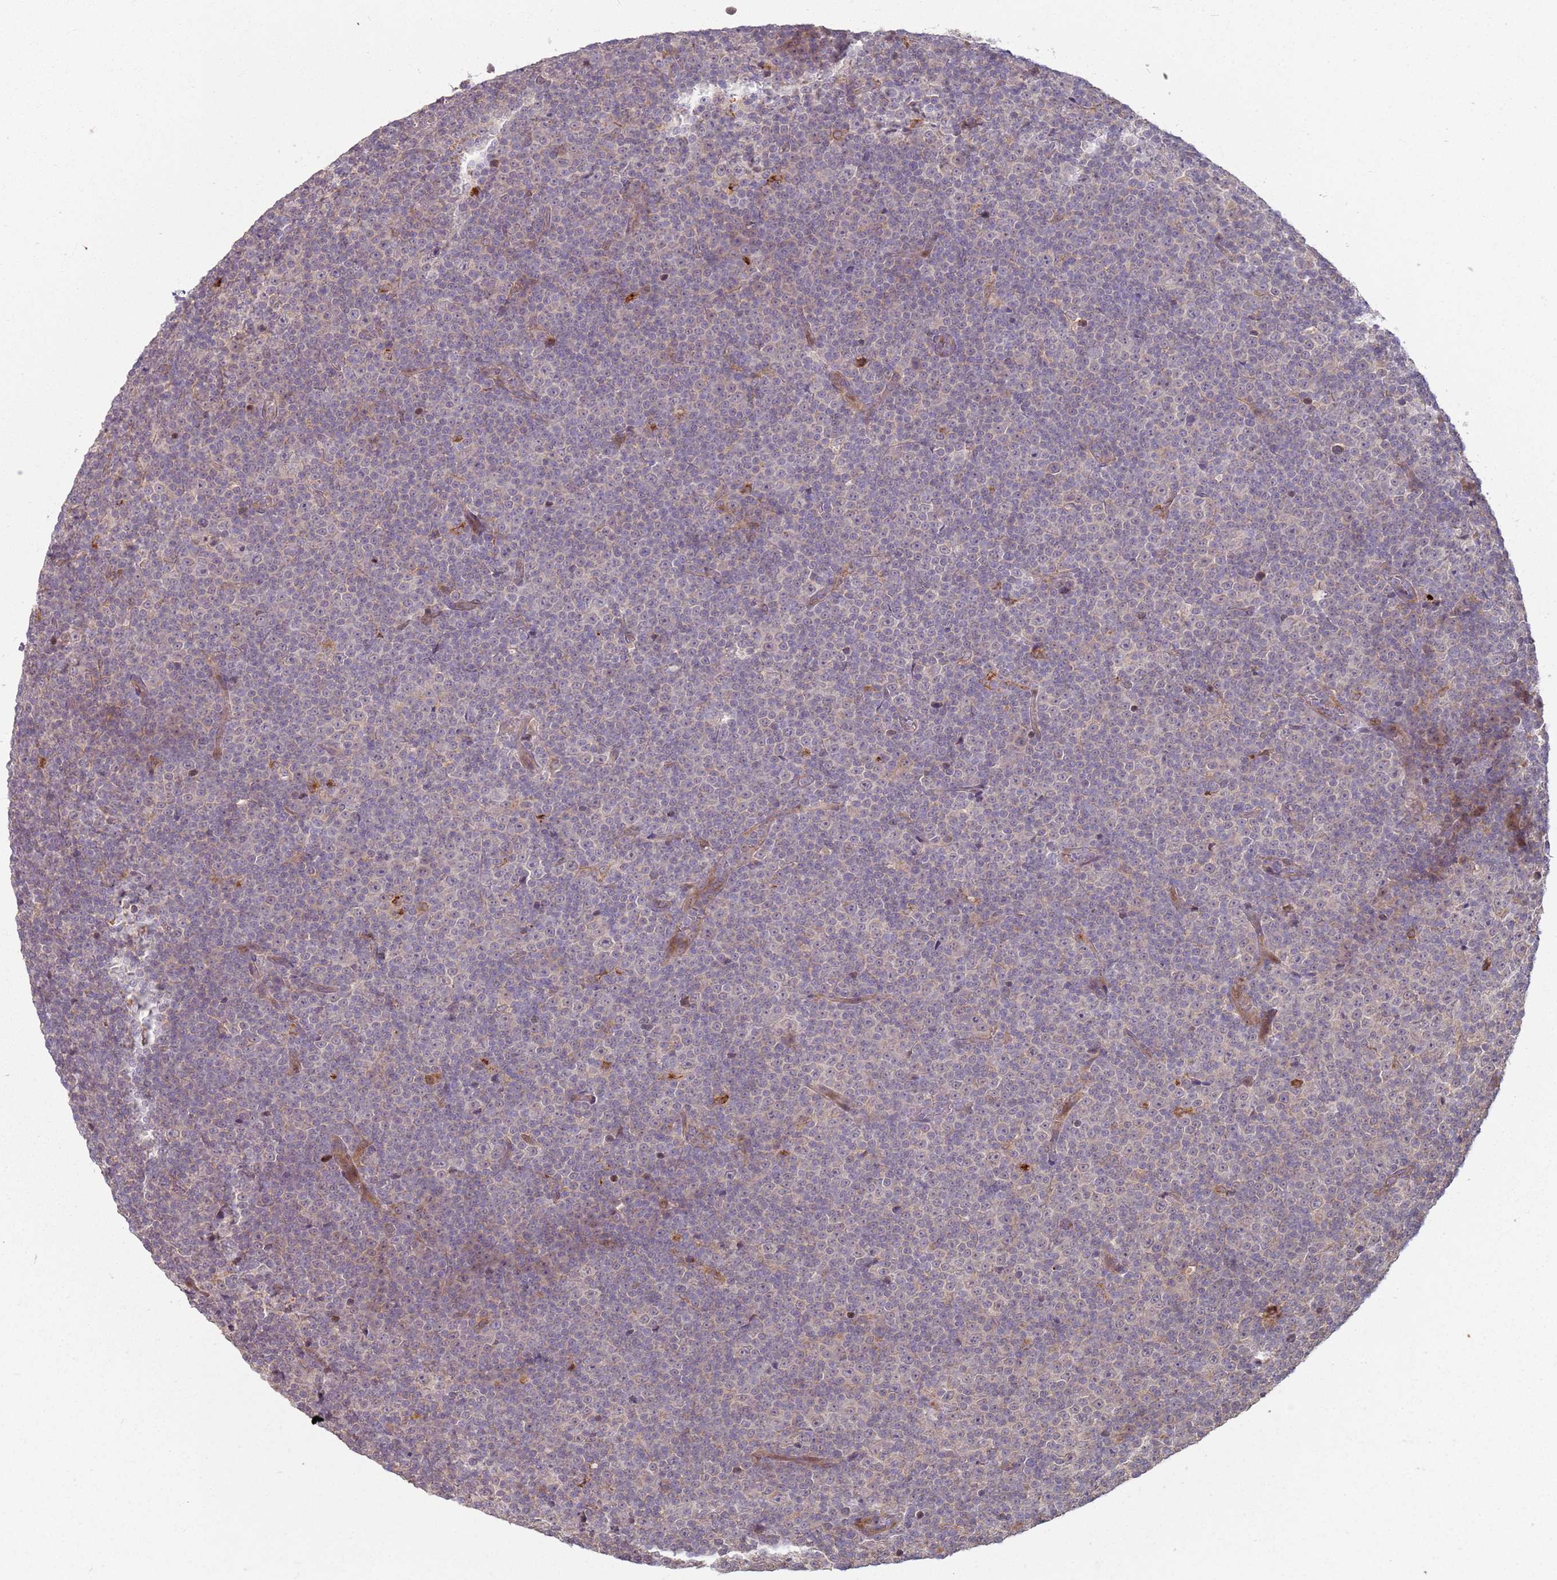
{"staining": {"intensity": "negative", "quantity": "none", "location": "none"}, "tissue": "lymphoma", "cell_type": "Tumor cells", "image_type": "cancer", "snomed": [{"axis": "morphology", "description": "Malignant lymphoma, non-Hodgkin's type, Low grade"}, {"axis": "topography", "description": "Lymph node"}], "caption": "An immunohistochemistry photomicrograph of lymphoma is shown. There is no staining in tumor cells of lymphoma.", "gene": "MPEG1", "patient": {"sex": "female", "age": 67}}